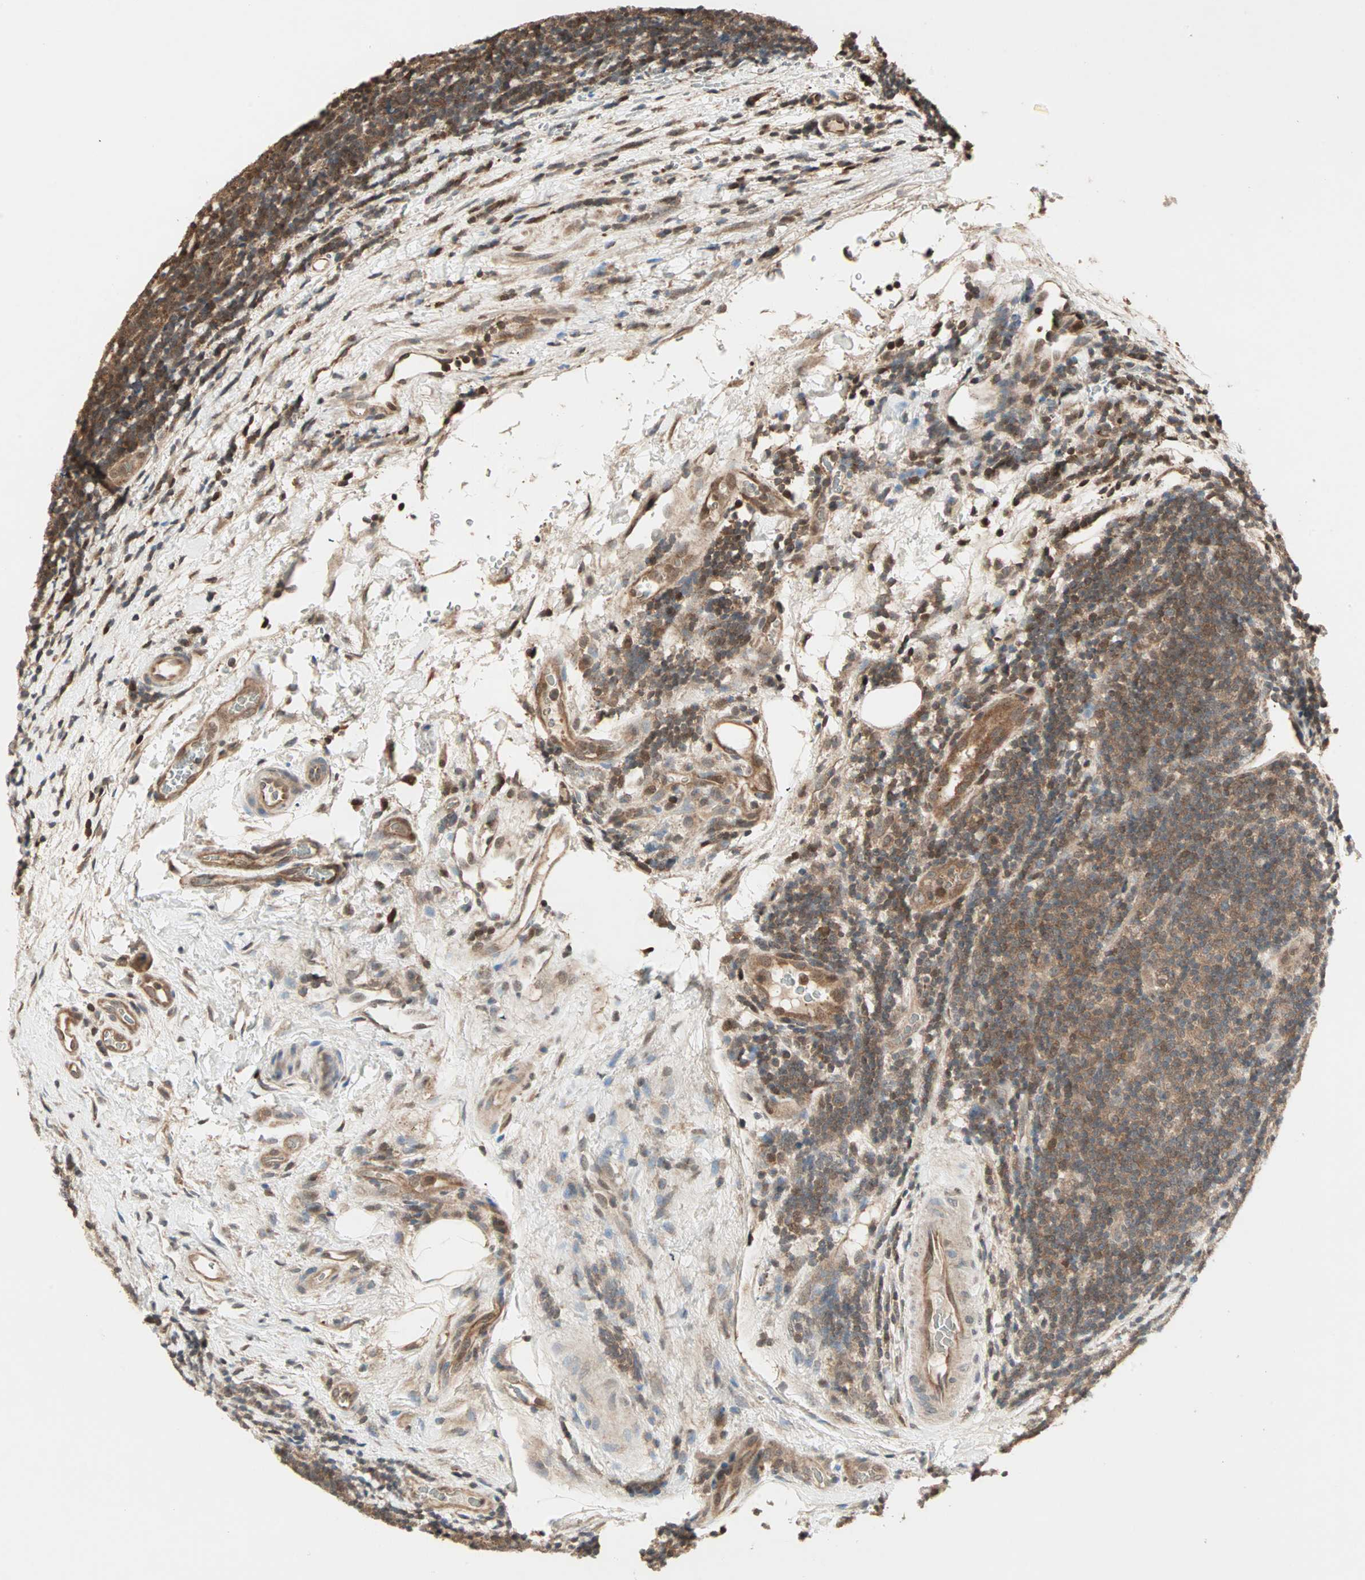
{"staining": {"intensity": "strong", "quantity": ">75%", "location": "cytoplasmic/membranous,nuclear"}, "tissue": "lymphoma", "cell_type": "Tumor cells", "image_type": "cancer", "snomed": [{"axis": "morphology", "description": "Malignant lymphoma, non-Hodgkin's type, Low grade"}, {"axis": "topography", "description": "Lymph node"}], "caption": "This image displays immunohistochemistry (IHC) staining of human lymphoma, with high strong cytoplasmic/membranous and nuclear expression in about >75% of tumor cells.", "gene": "DRG2", "patient": {"sex": "male", "age": 83}}